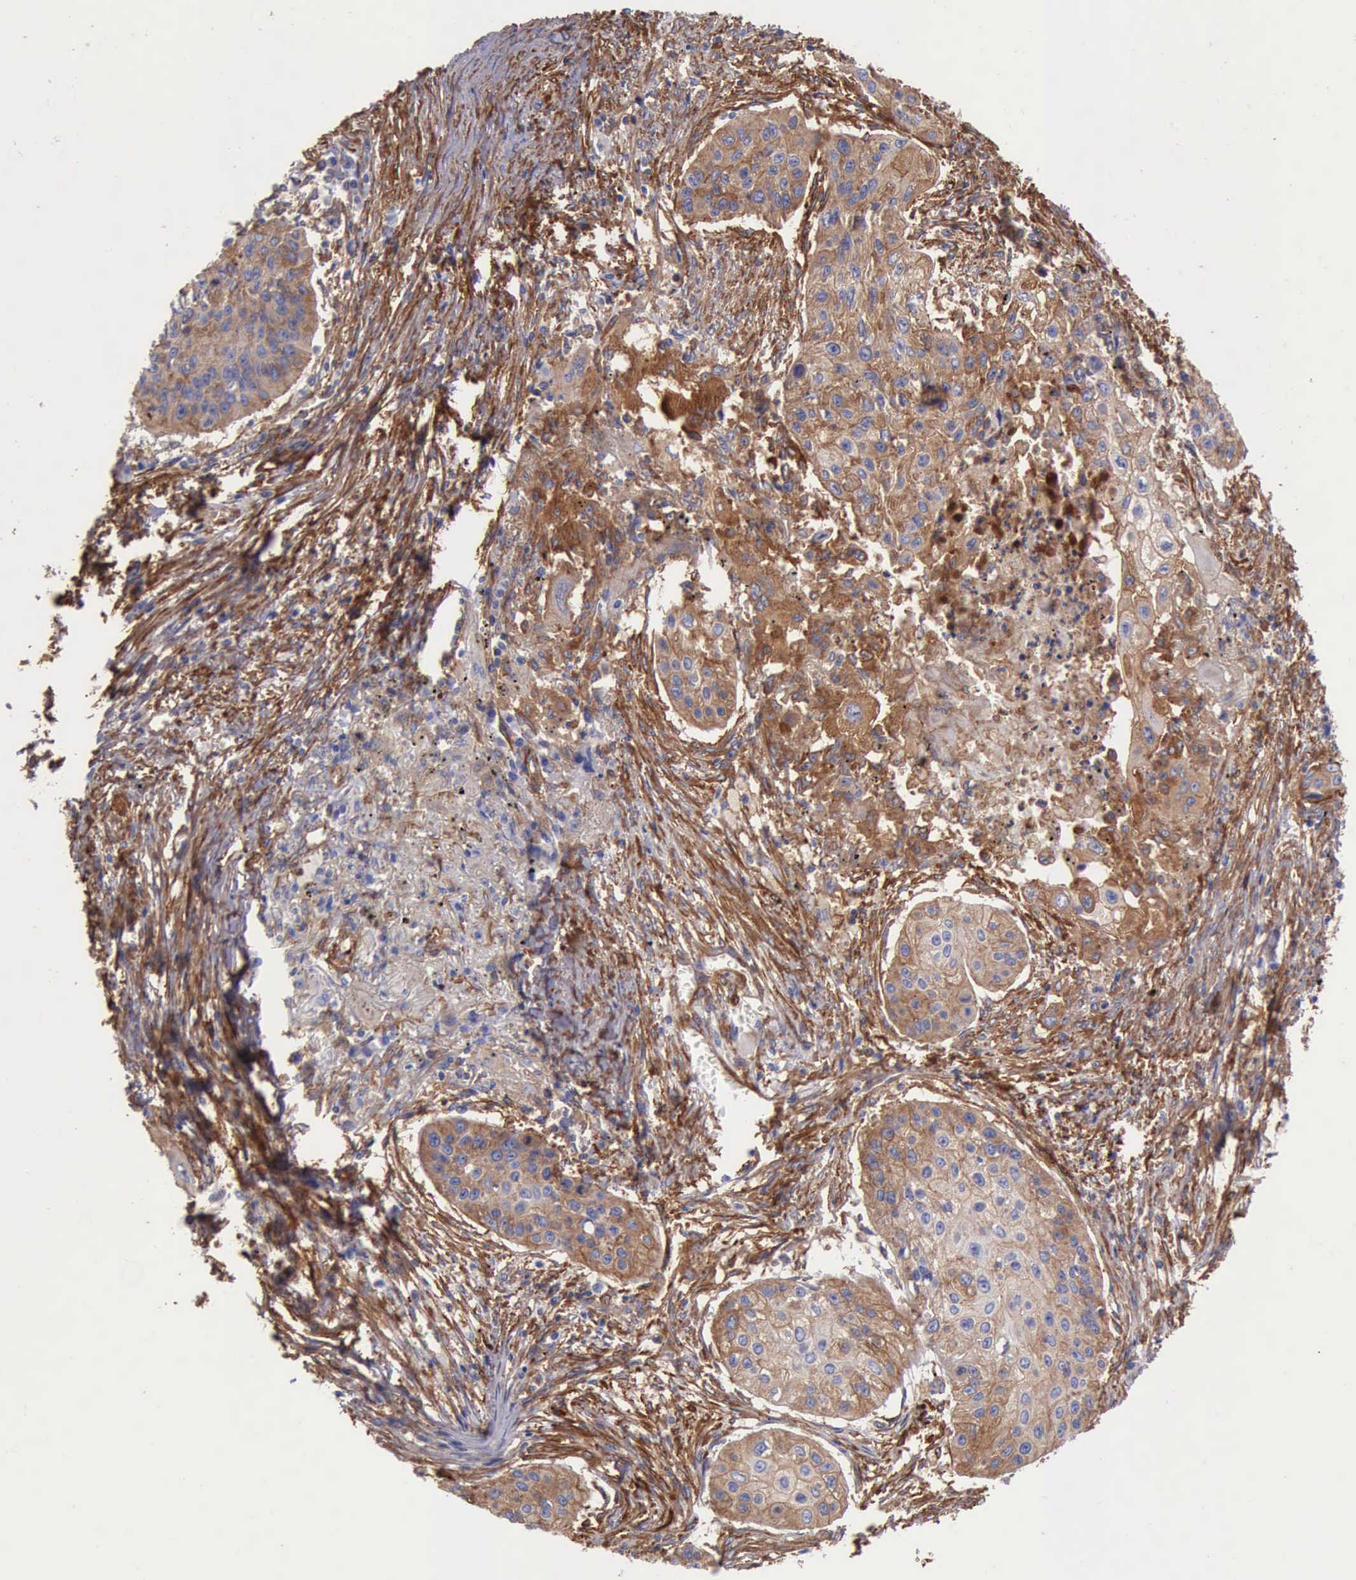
{"staining": {"intensity": "moderate", "quantity": ">75%", "location": "cytoplasmic/membranous"}, "tissue": "lung cancer", "cell_type": "Tumor cells", "image_type": "cancer", "snomed": [{"axis": "morphology", "description": "Squamous cell carcinoma, NOS"}, {"axis": "topography", "description": "Lung"}], "caption": "Lung cancer stained with DAB (3,3'-diaminobenzidine) IHC exhibits medium levels of moderate cytoplasmic/membranous expression in about >75% of tumor cells.", "gene": "FLNA", "patient": {"sex": "male", "age": 71}}